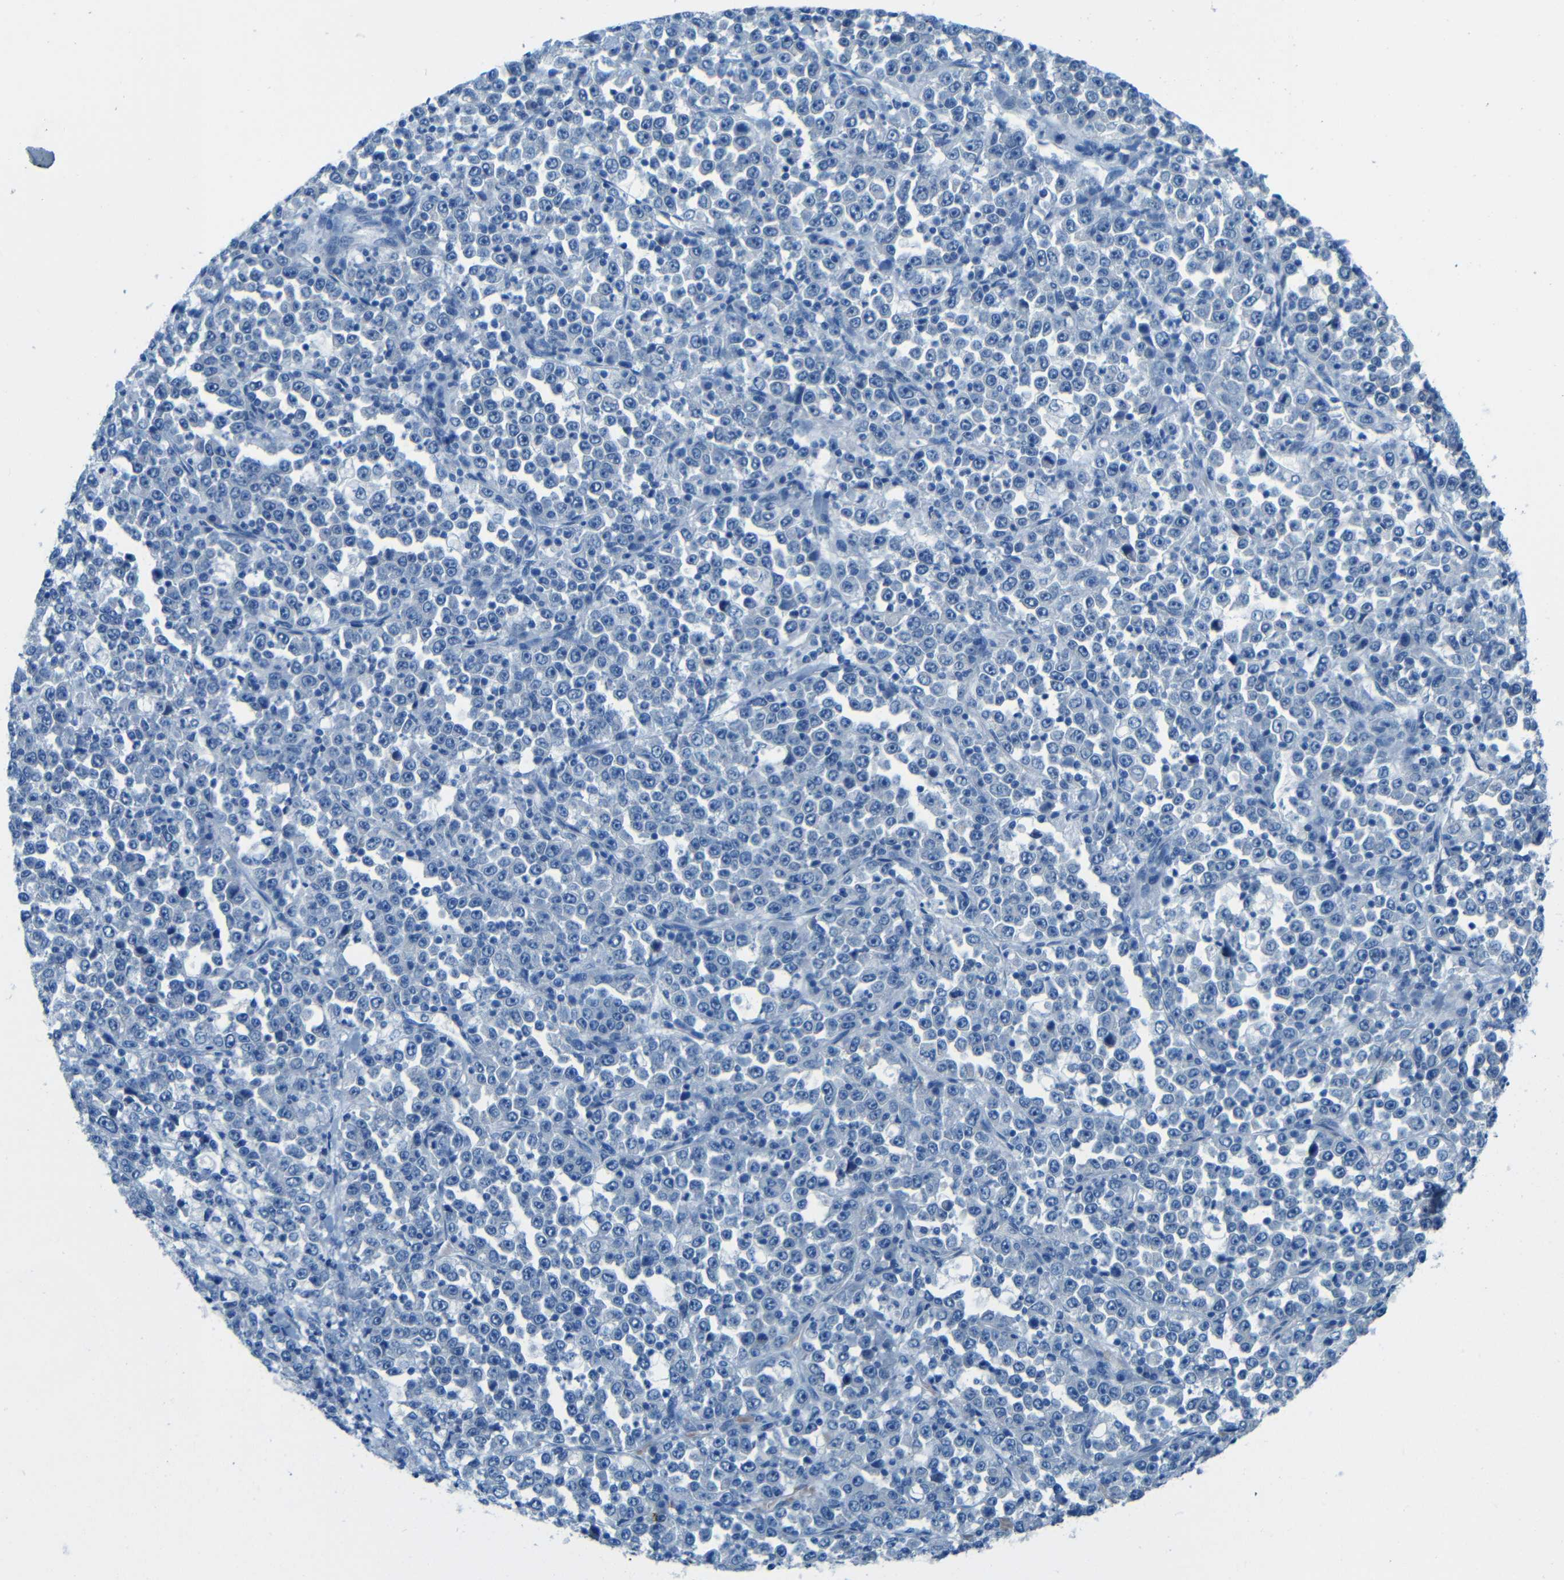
{"staining": {"intensity": "negative", "quantity": "none", "location": "none"}, "tissue": "stomach cancer", "cell_type": "Tumor cells", "image_type": "cancer", "snomed": [{"axis": "morphology", "description": "Normal tissue, NOS"}, {"axis": "morphology", "description": "Adenocarcinoma, NOS"}, {"axis": "topography", "description": "Stomach, upper"}, {"axis": "topography", "description": "Stomach"}], "caption": "Tumor cells are negative for brown protein staining in stomach cancer (adenocarcinoma).", "gene": "MAP2", "patient": {"sex": "male", "age": 59}}